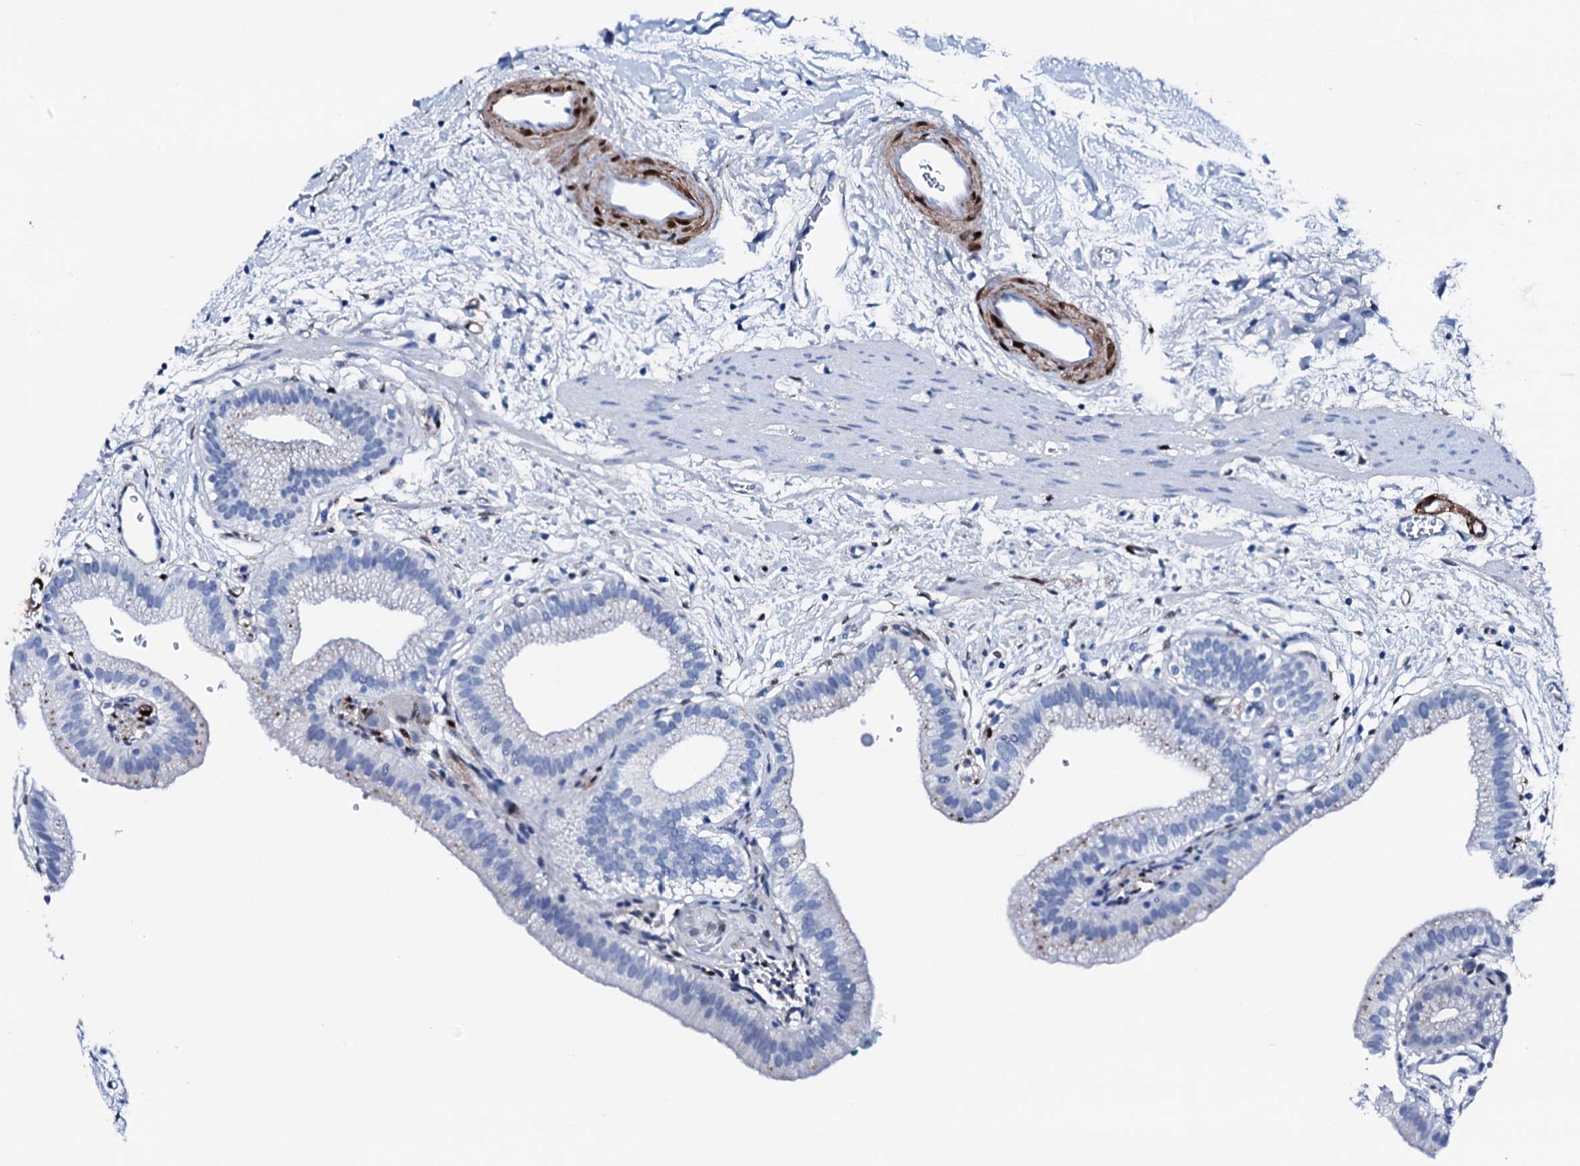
{"staining": {"intensity": "moderate", "quantity": "<25%", "location": "cytoplasmic/membranous"}, "tissue": "gallbladder", "cell_type": "Glandular cells", "image_type": "normal", "snomed": [{"axis": "morphology", "description": "Normal tissue, NOS"}, {"axis": "topography", "description": "Gallbladder"}], "caption": "This image exhibits unremarkable gallbladder stained with immunohistochemistry (IHC) to label a protein in brown. The cytoplasmic/membranous of glandular cells show moderate positivity for the protein. Nuclei are counter-stained blue.", "gene": "NRIP2", "patient": {"sex": "male", "age": 55}}